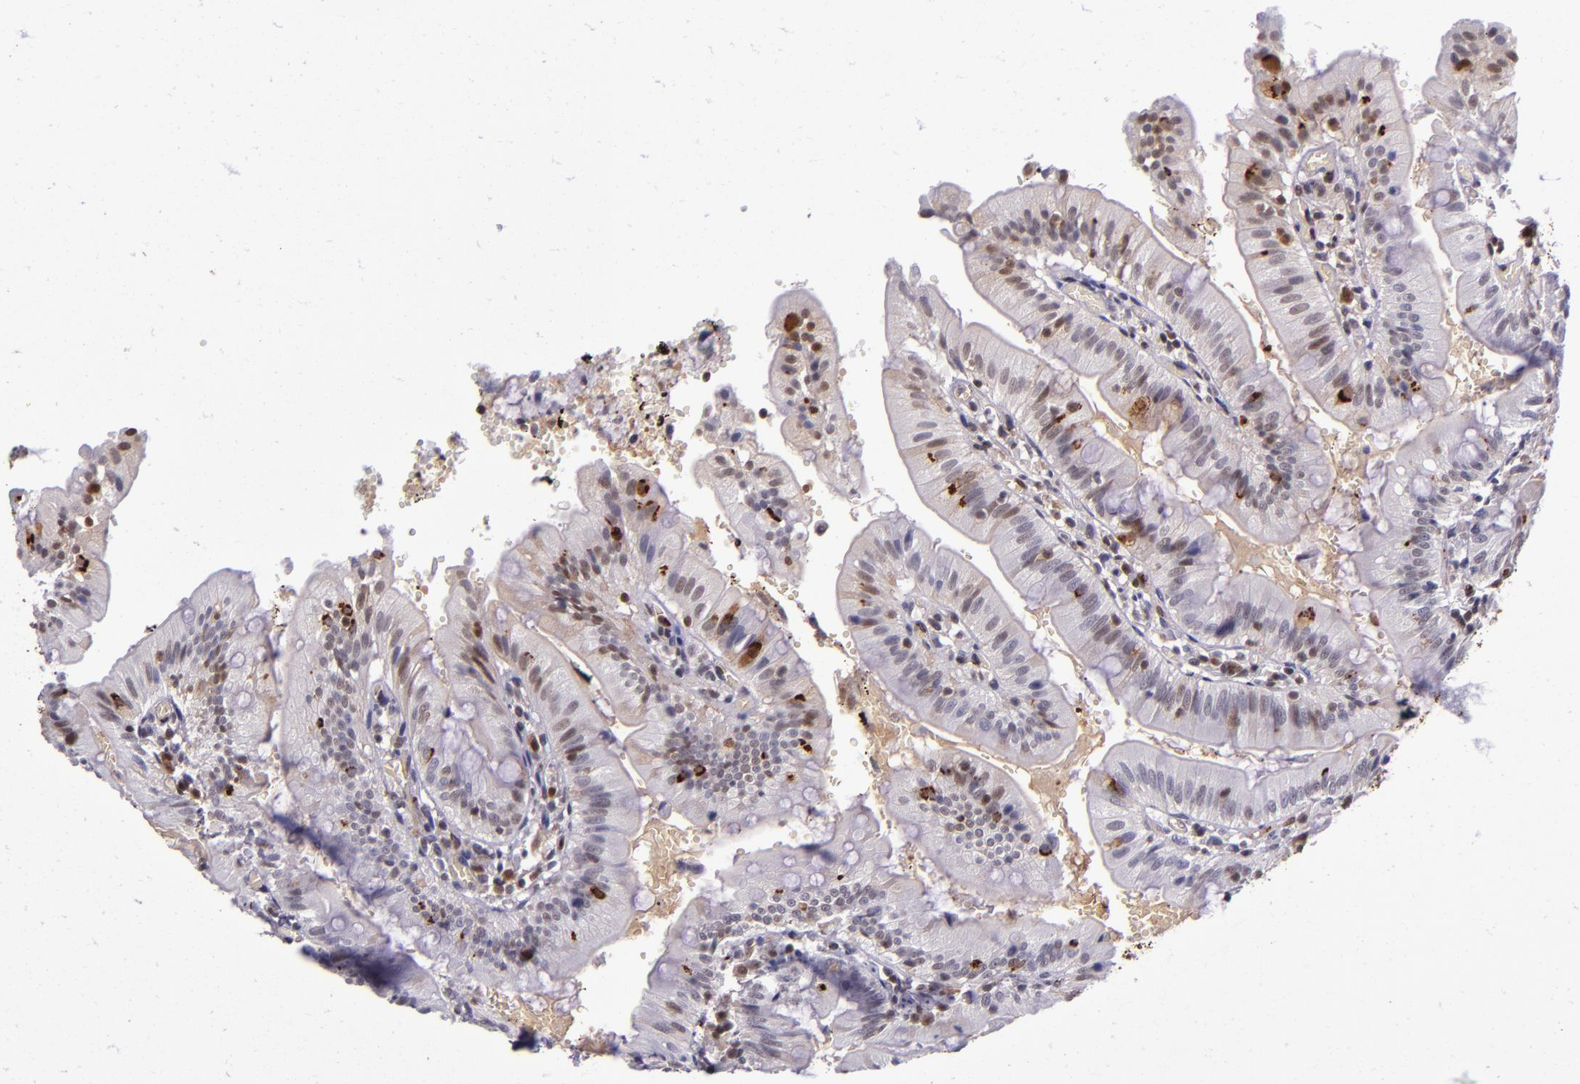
{"staining": {"intensity": "strong", "quantity": "<25%", "location": "cytoplasmic/membranous,nuclear"}, "tissue": "small intestine", "cell_type": "Glandular cells", "image_type": "normal", "snomed": [{"axis": "morphology", "description": "Normal tissue, NOS"}, {"axis": "topography", "description": "Small intestine"}], "caption": "Immunohistochemistry image of benign small intestine: human small intestine stained using immunohistochemistry shows medium levels of strong protein expression localized specifically in the cytoplasmic/membranous,nuclear of glandular cells, appearing as a cytoplasmic/membranous,nuclear brown color.", "gene": "MGMT", "patient": {"sex": "male", "age": 71}}